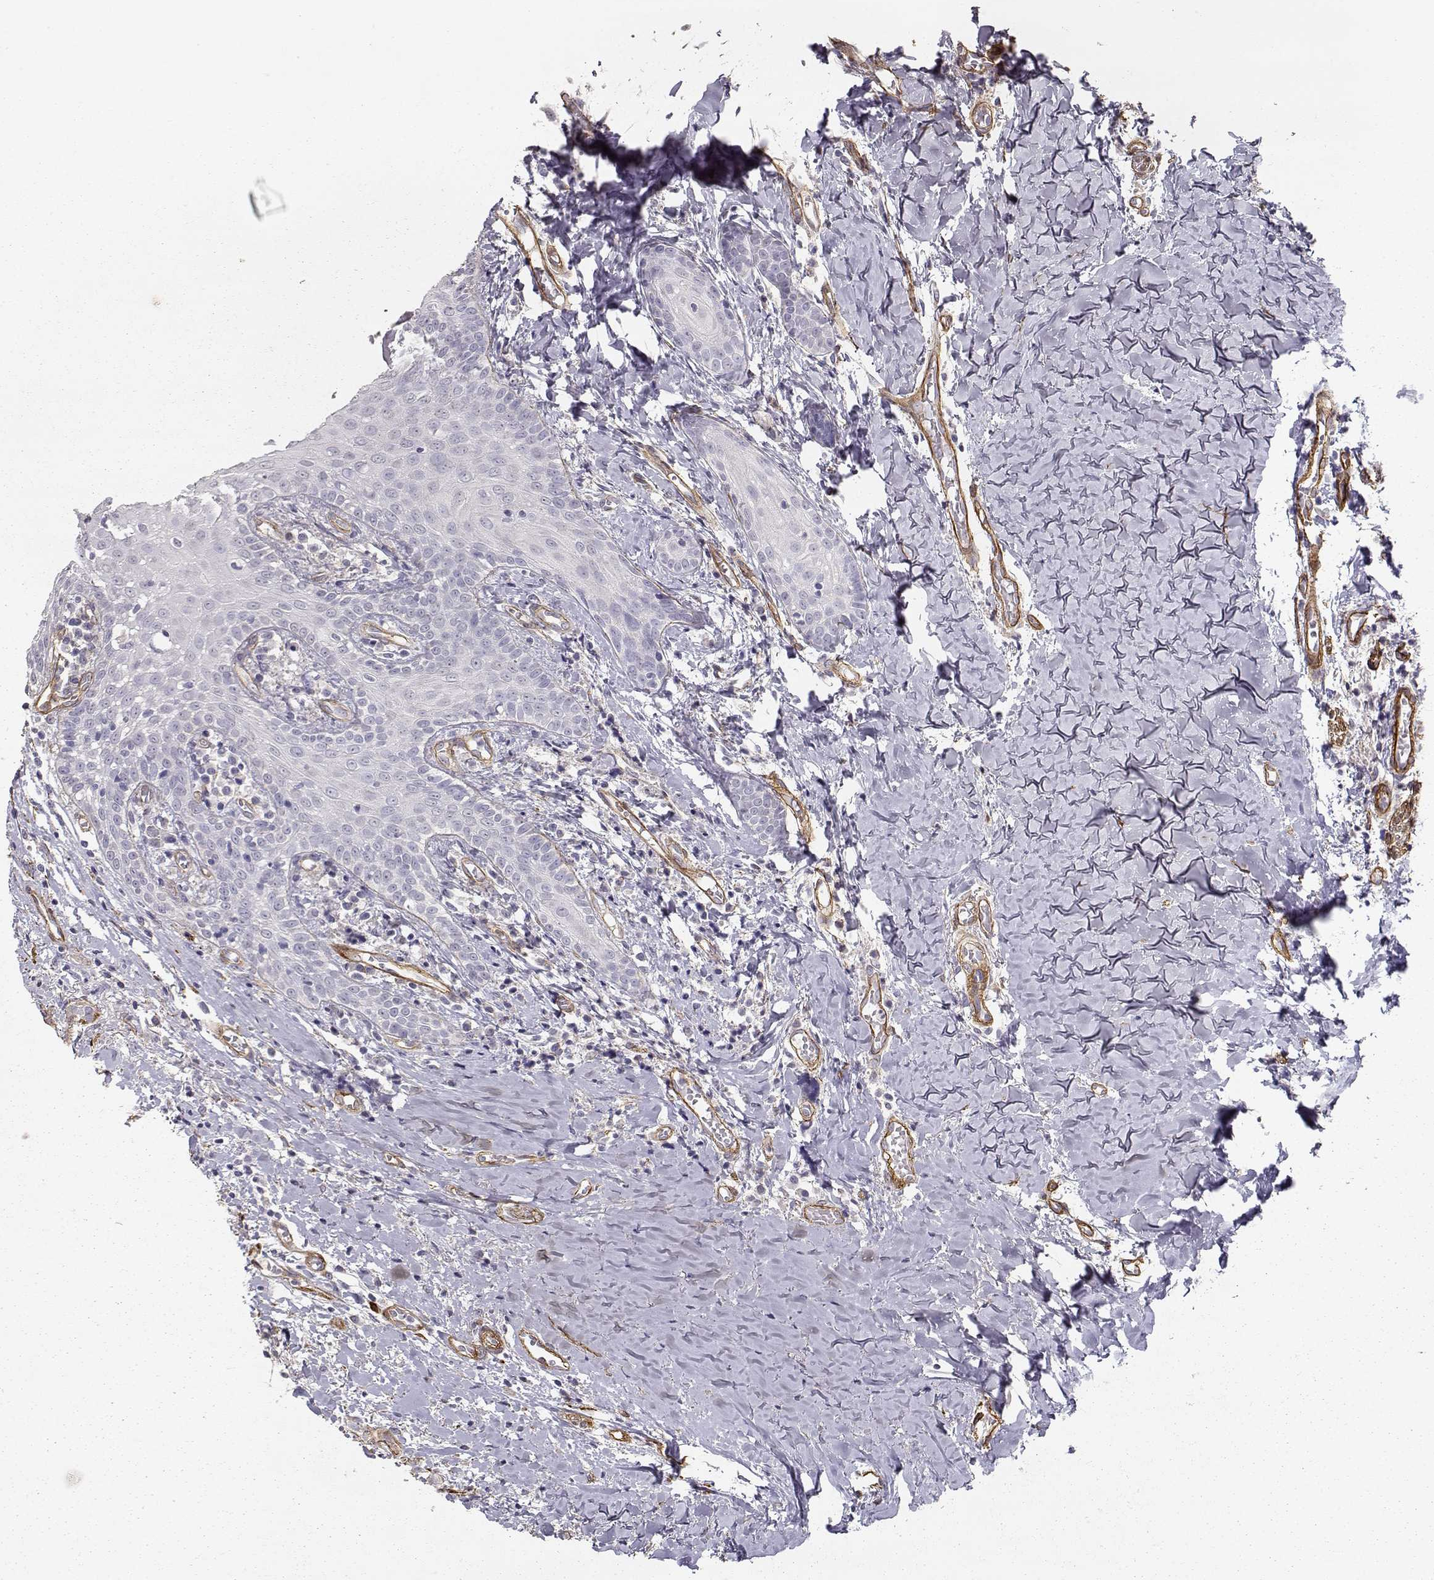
{"staining": {"intensity": "negative", "quantity": "none", "location": "none"}, "tissue": "head and neck cancer", "cell_type": "Tumor cells", "image_type": "cancer", "snomed": [{"axis": "morphology", "description": "Normal tissue, NOS"}, {"axis": "morphology", "description": "Squamous cell carcinoma, NOS"}, {"axis": "topography", "description": "Oral tissue"}, {"axis": "topography", "description": "Salivary gland"}, {"axis": "topography", "description": "Head-Neck"}], "caption": "Immunohistochemical staining of human head and neck squamous cell carcinoma displays no significant positivity in tumor cells.", "gene": "LAMC1", "patient": {"sex": "female", "age": 62}}